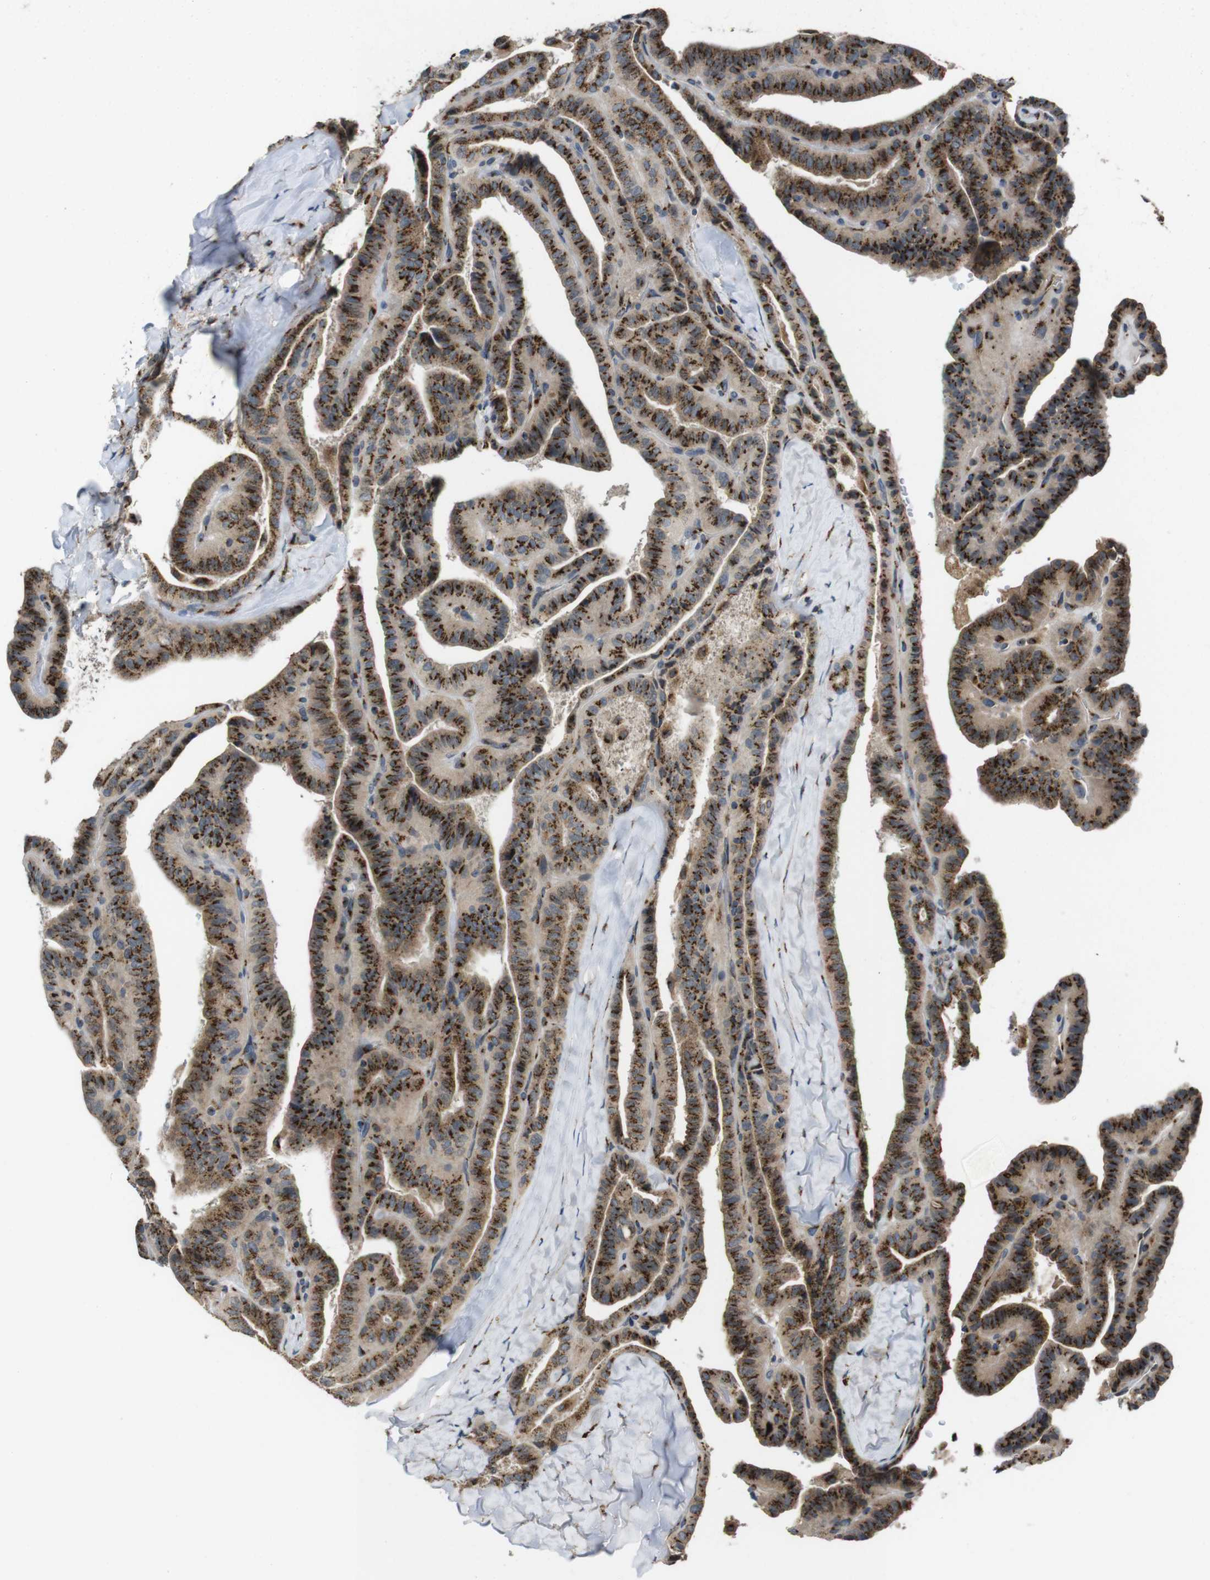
{"staining": {"intensity": "moderate", "quantity": ">75%", "location": "cytoplasmic/membranous"}, "tissue": "thyroid cancer", "cell_type": "Tumor cells", "image_type": "cancer", "snomed": [{"axis": "morphology", "description": "Papillary adenocarcinoma, NOS"}, {"axis": "topography", "description": "Thyroid gland"}], "caption": "Protein analysis of papillary adenocarcinoma (thyroid) tissue reveals moderate cytoplasmic/membranous positivity in about >75% of tumor cells.", "gene": "ZFPL1", "patient": {"sex": "male", "age": 77}}